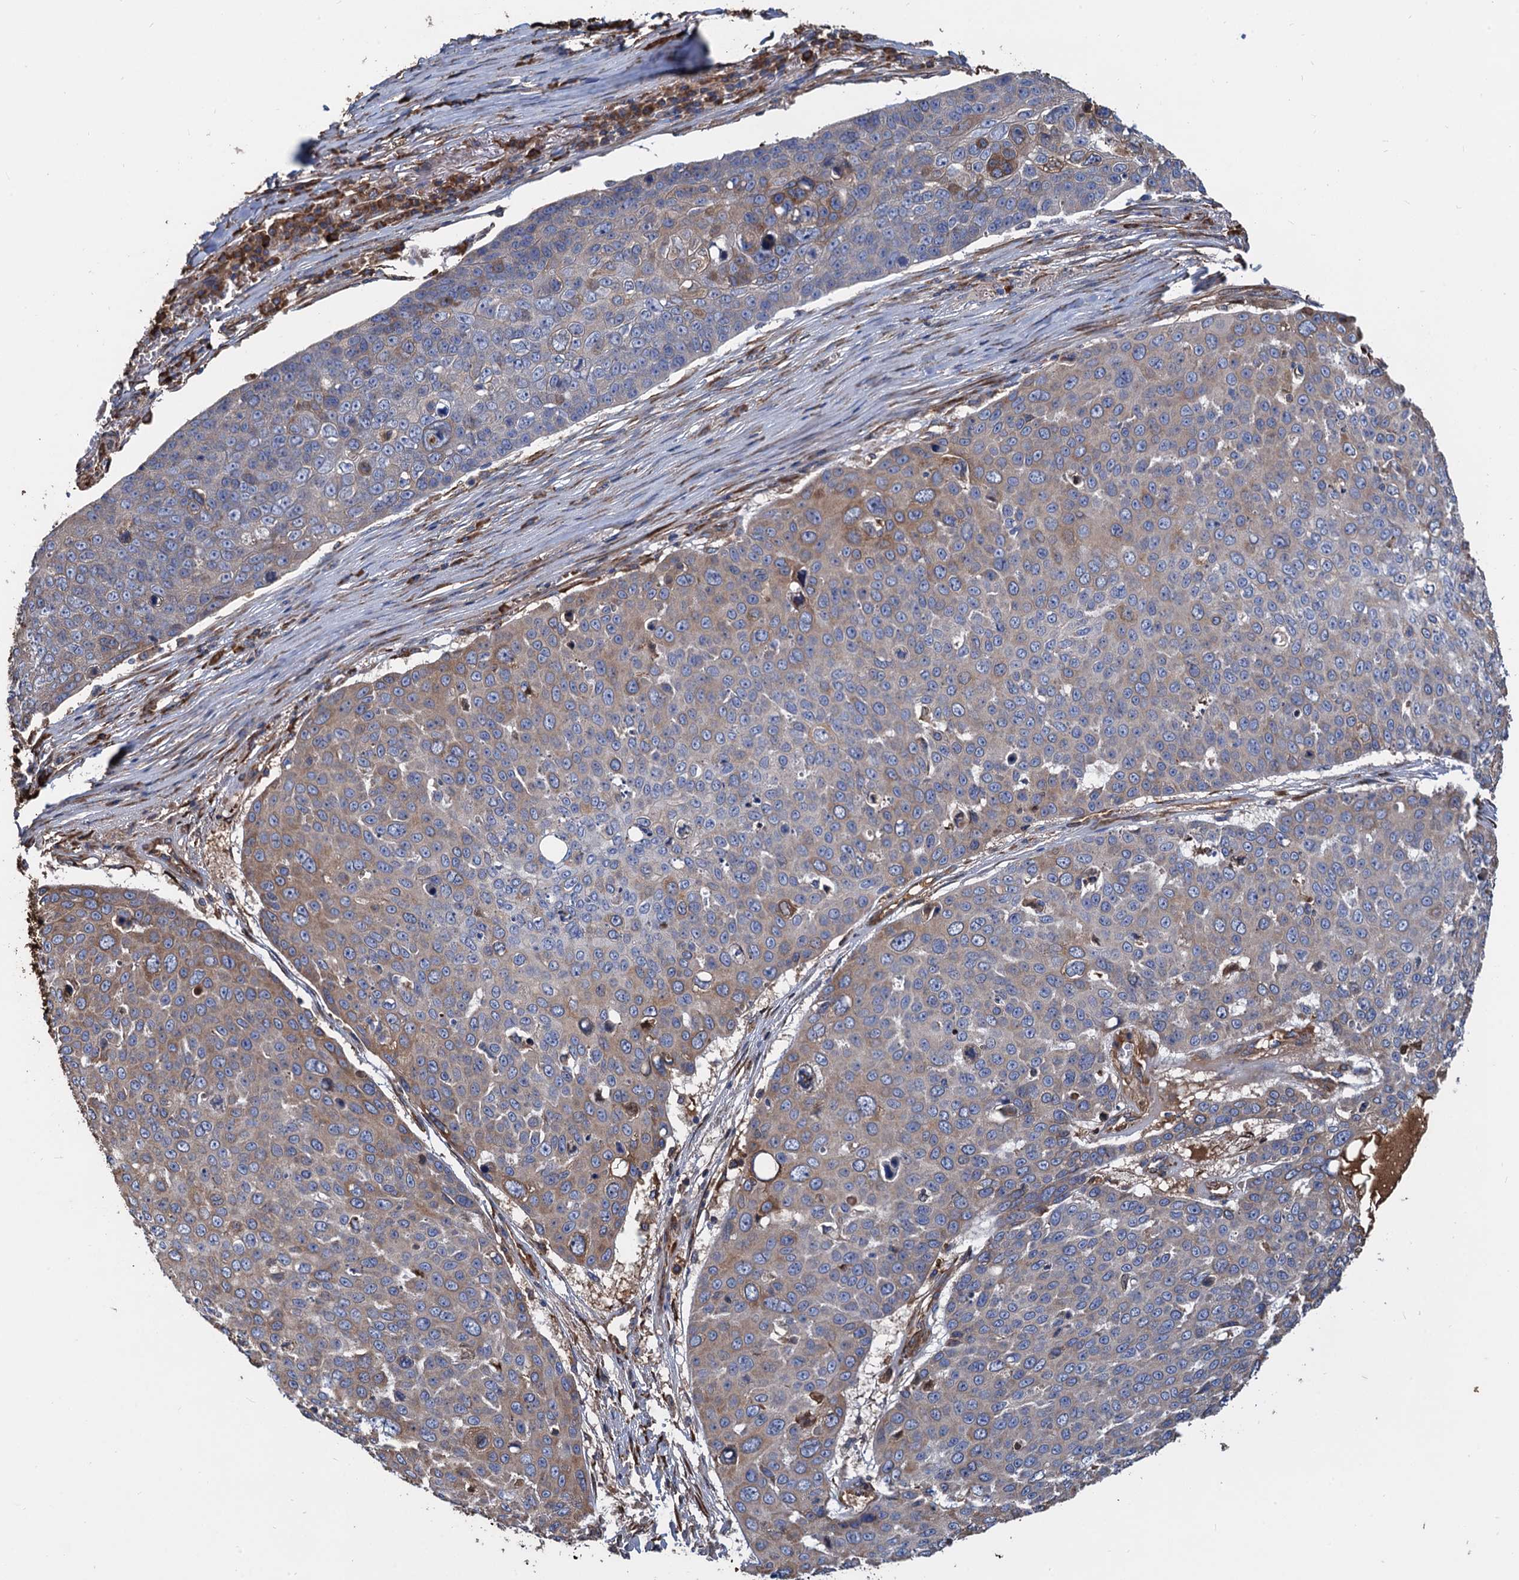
{"staining": {"intensity": "weak", "quantity": "25%-75%", "location": "cytoplasmic/membranous"}, "tissue": "skin cancer", "cell_type": "Tumor cells", "image_type": "cancer", "snomed": [{"axis": "morphology", "description": "Squamous cell carcinoma, NOS"}, {"axis": "topography", "description": "Skin"}], "caption": "This micrograph displays immunohistochemistry staining of human skin squamous cell carcinoma, with low weak cytoplasmic/membranous expression in about 25%-75% of tumor cells.", "gene": "CNNM1", "patient": {"sex": "male", "age": 71}}